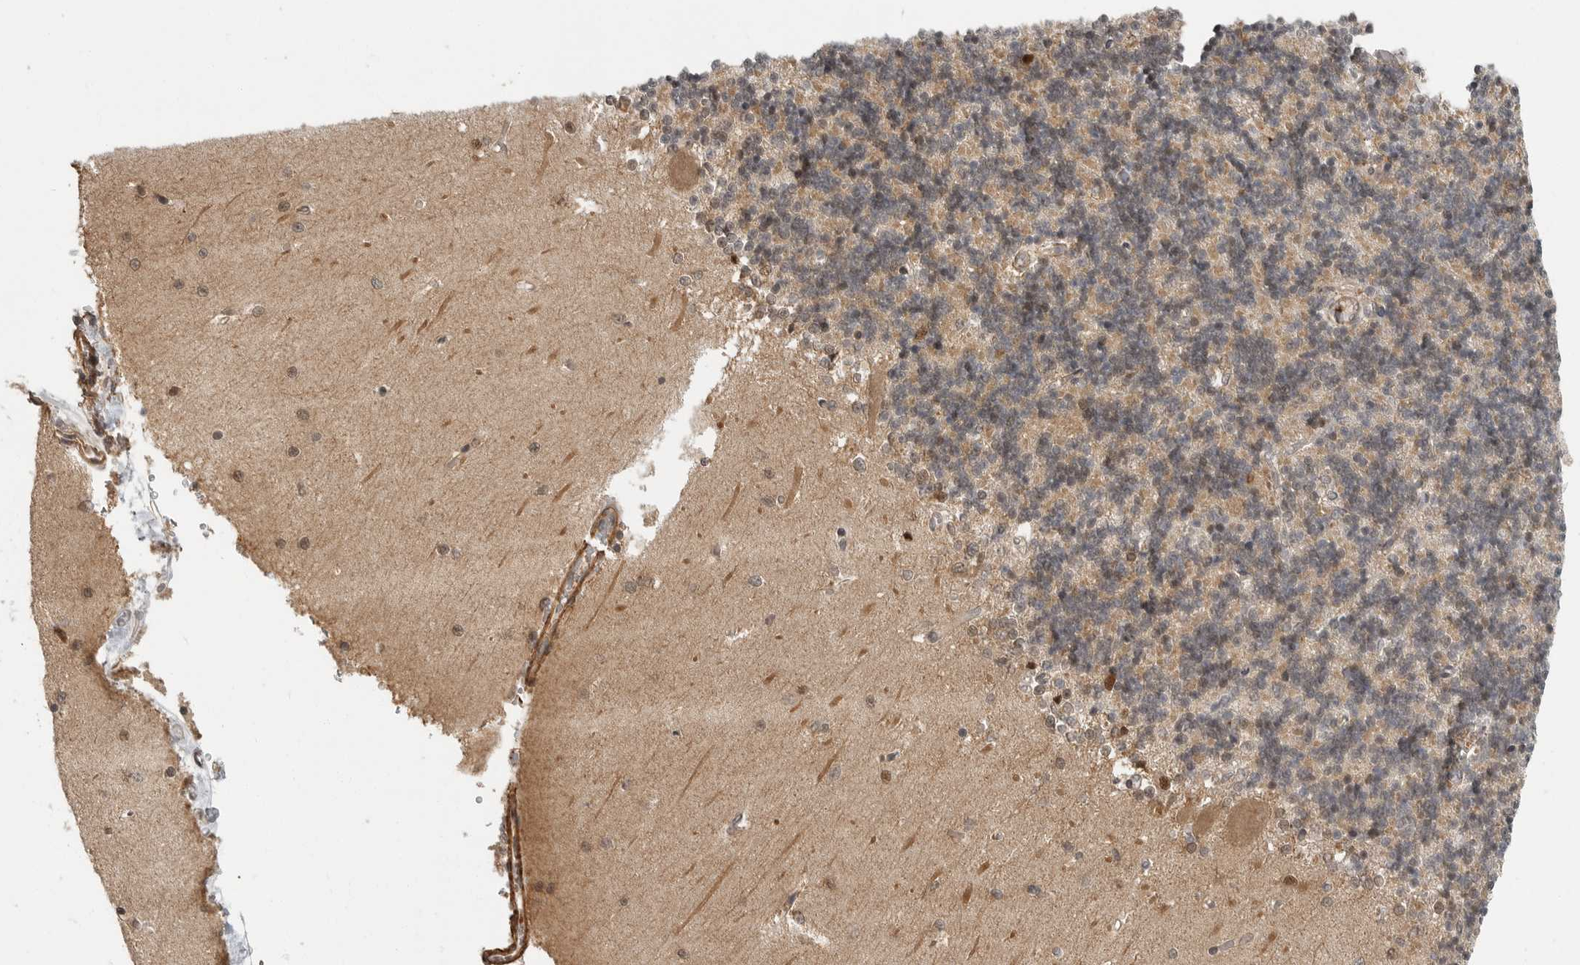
{"staining": {"intensity": "weak", "quantity": "25%-75%", "location": "cytoplasmic/membranous,nuclear"}, "tissue": "cerebellum", "cell_type": "Cells in granular layer", "image_type": "normal", "snomed": [{"axis": "morphology", "description": "Normal tissue, NOS"}, {"axis": "topography", "description": "Cerebellum"}], "caption": "Cells in granular layer display weak cytoplasmic/membranous,nuclear positivity in approximately 25%-75% of cells in benign cerebellum.", "gene": "ERN1", "patient": {"sex": "male", "age": 37}}